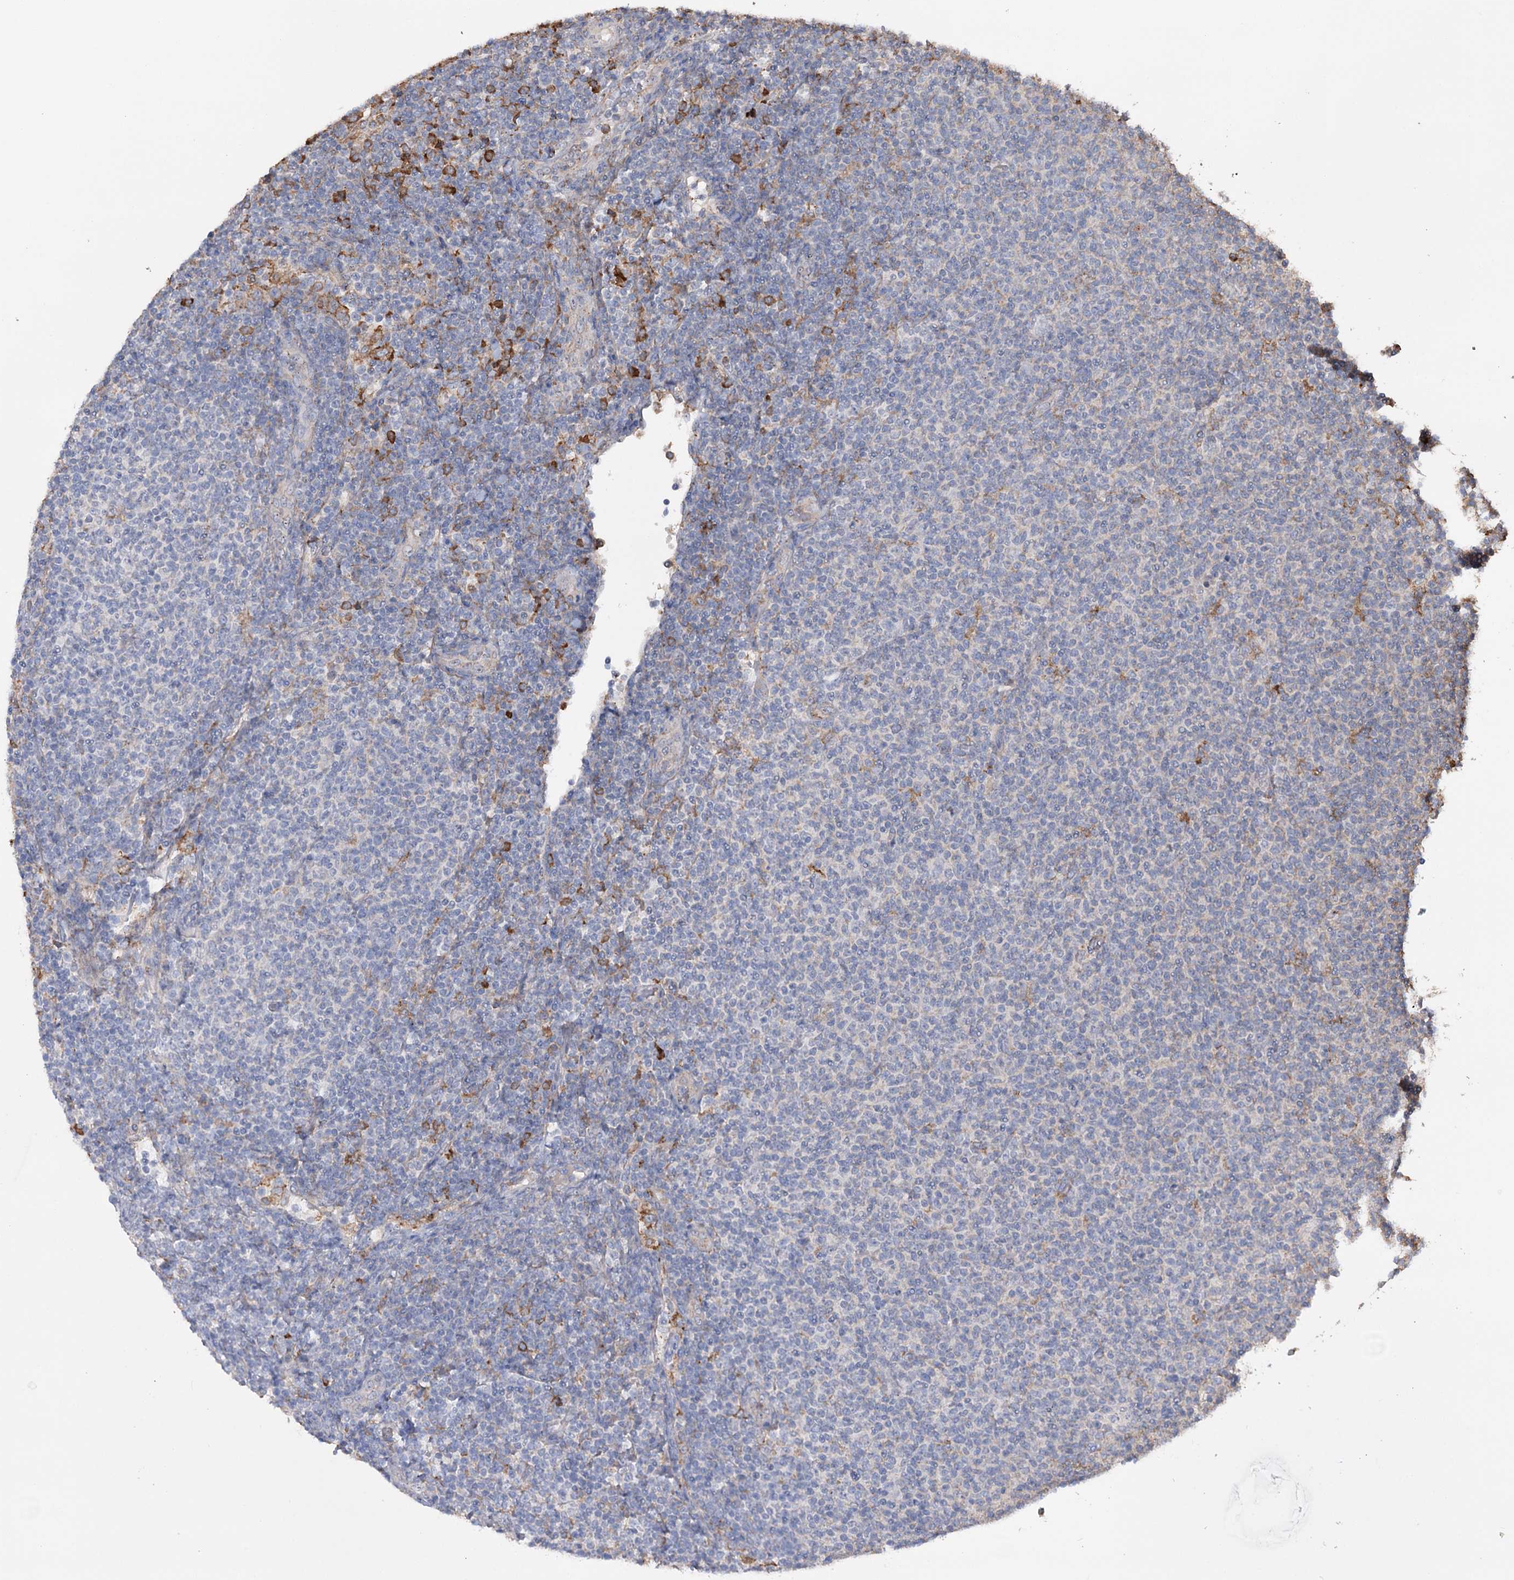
{"staining": {"intensity": "negative", "quantity": "none", "location": "none"}, "tissue": "lymphoma", "cell_type": "Tumor cells", "image_type": "cancer", "snomed": [{"axis": "morphology", "description": "Malignant lymphoma, non-Hodgkin's type, Low grade"}, {"axis": "topography", "description": "Lymph node"}], "caption": "Human malignant lymphoma, non-Hodgkin's type (low-grade) stained for a protein using immunohistochemistry (IHC) displays no staining in tumor cells.", "gene": "TRIM71", "patient": {"sex": "male", "age": 66}}